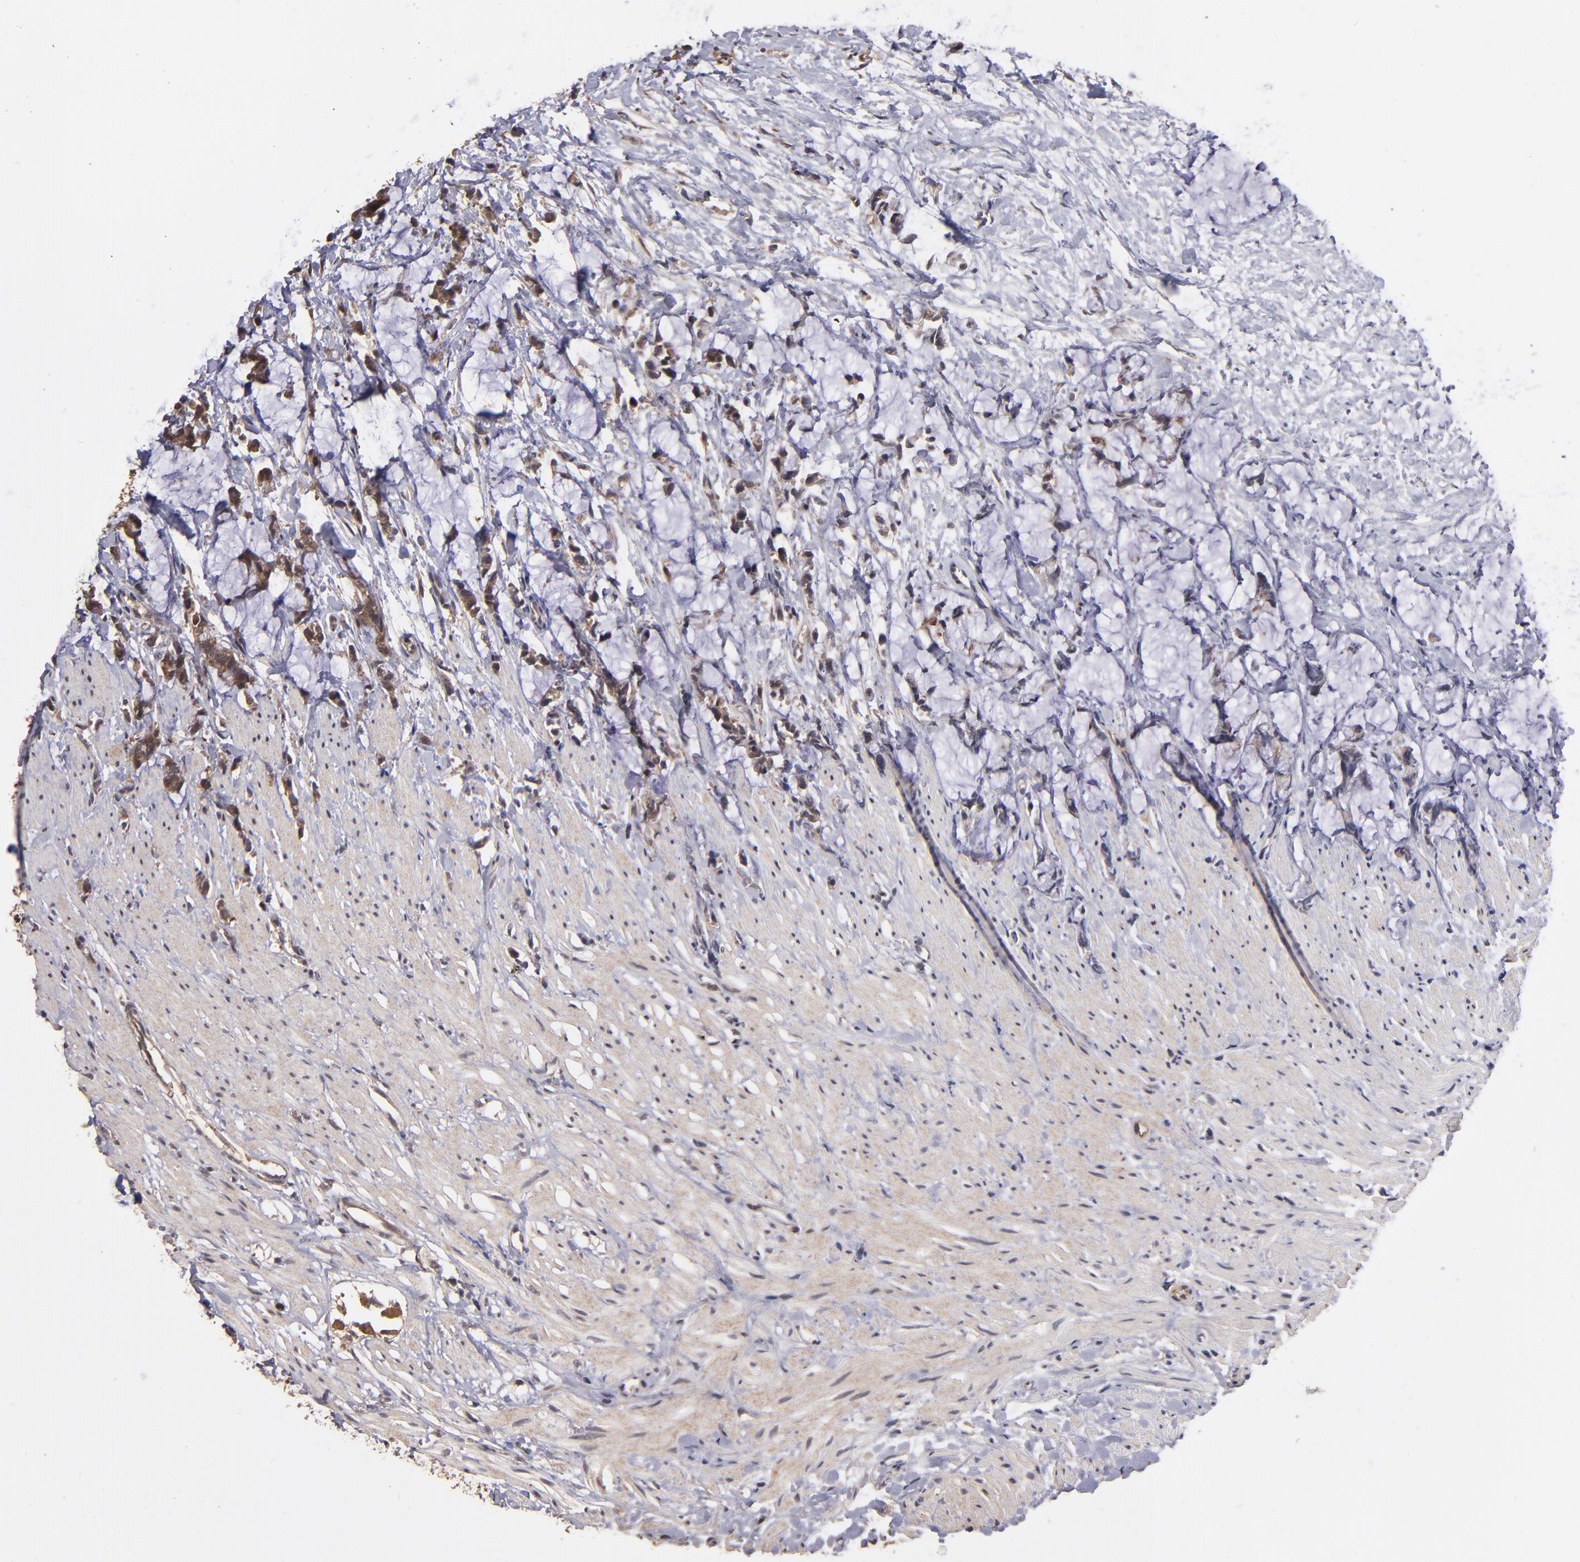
{"staining": {"intensity": "strong", "quantity": ">75%", "location": "cytoplasmic/membranous"}, "tissue": "colorectal cancer", "cell_type": "Tumor cells", "image_type": "cancer", "snomed": [{"axis": "morphology", "description": "Adenocarcinoma, NOS"}, {"axis": "topography", "description": "Colon"}], "caption": "This is an image of immunohistochemistry (IHC) staining of colorectal adenocarcinoma, which shows strong staining in the cytoplasmic/membranous of tumor cells.", "gene": "NFE2L2", "patient": {"sex": "male", "age": 14}}